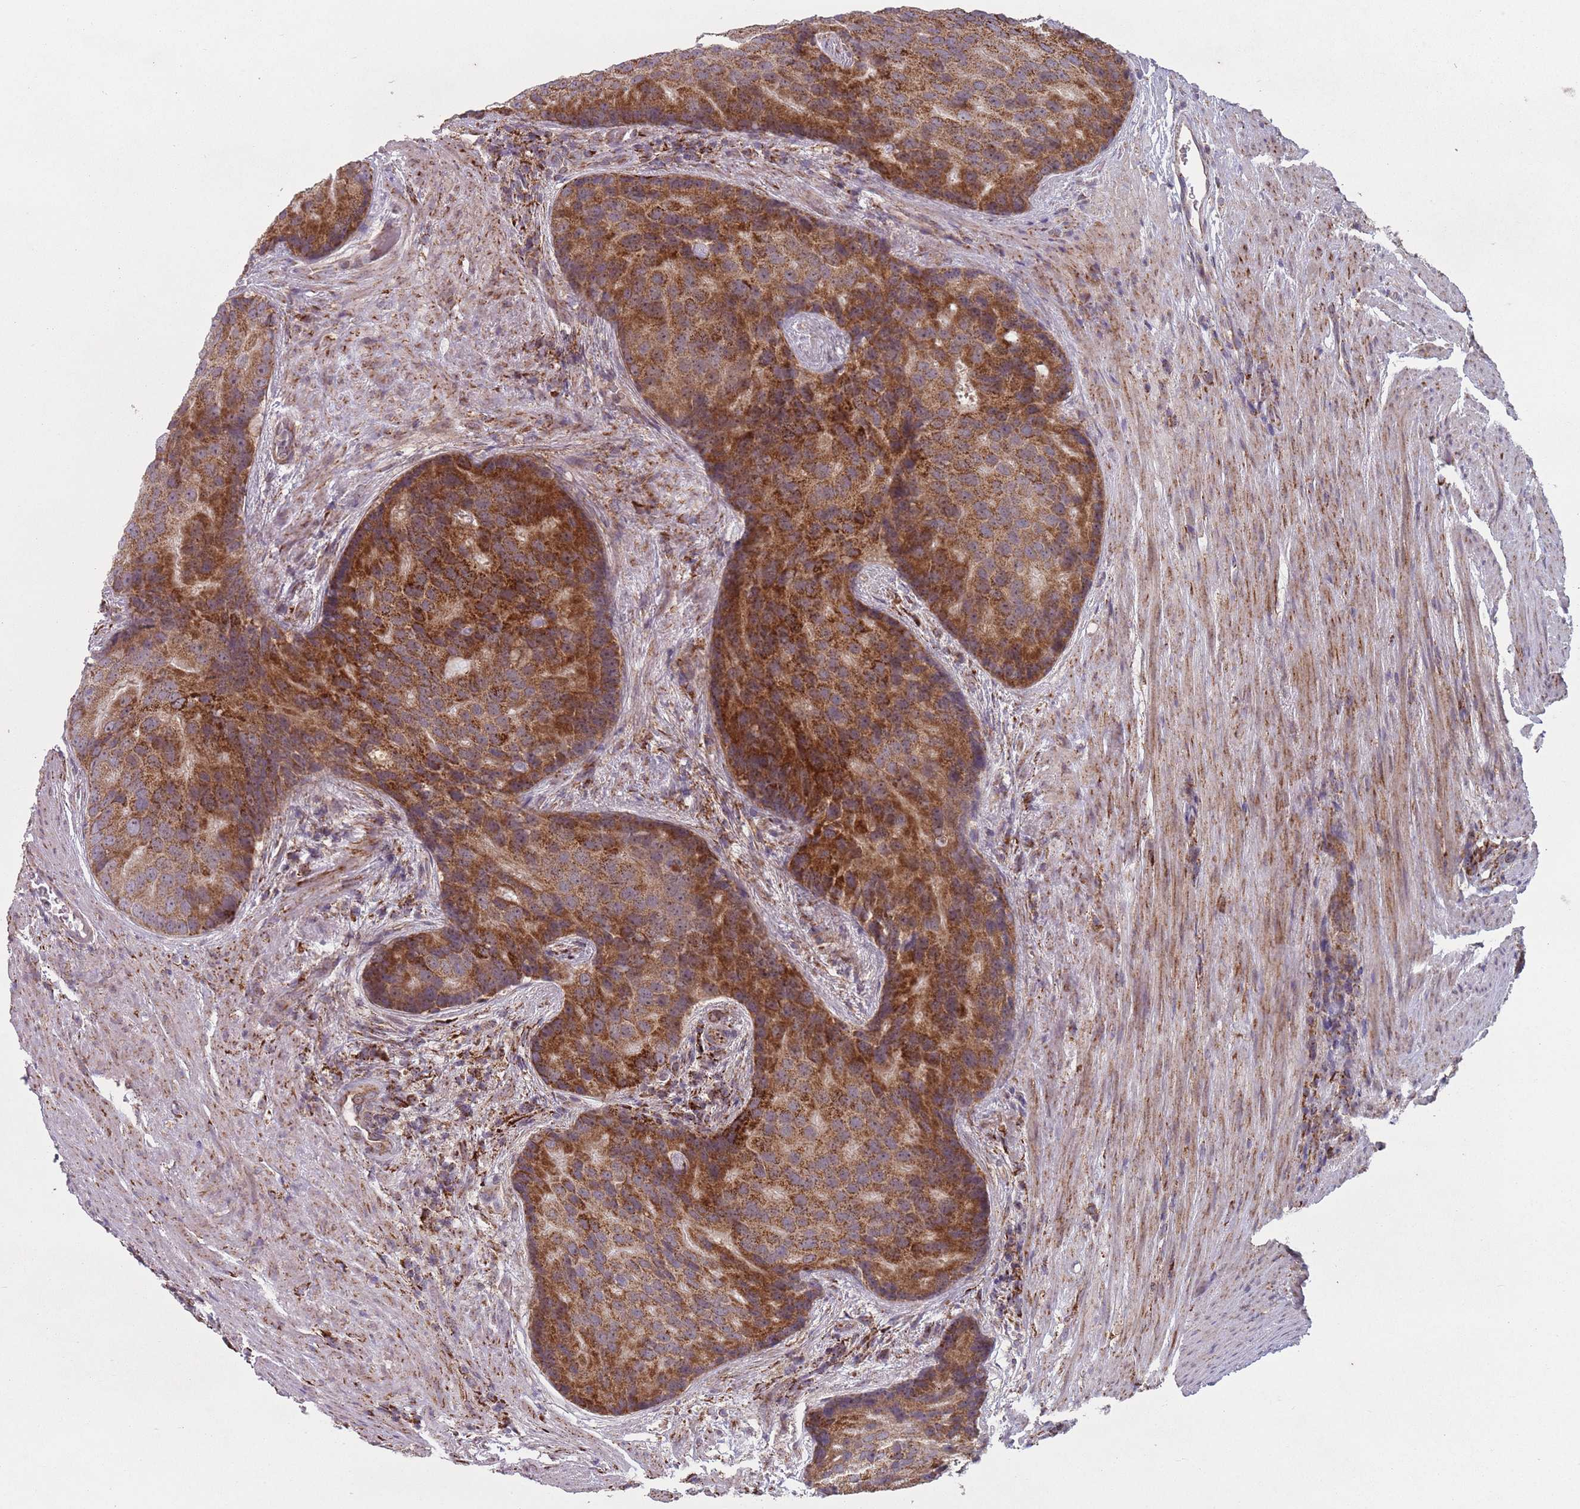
{"staining": {"intensity": "strong", "quantity": ">75%", "location": "cytoplasmic/membranous"}, "tissue": "prostate cancer", "cell_type": "Tumor cells", "image_type": "cancer", "snomed": [{"axis": "morphology", "description": "Adenocarcinoma, High grade"}, {"axis": "topography", "description": "Prostate"}], "caption": "This photomicrograph shows immunohistochemistry staining of human prostate adenocarcinoma (high-grade), with high strong cytoplasmic/membranous staining in about >75% of tumor cells.", "gene": "OR10Q1", "patient": {"sex": "male", "age": 62}}